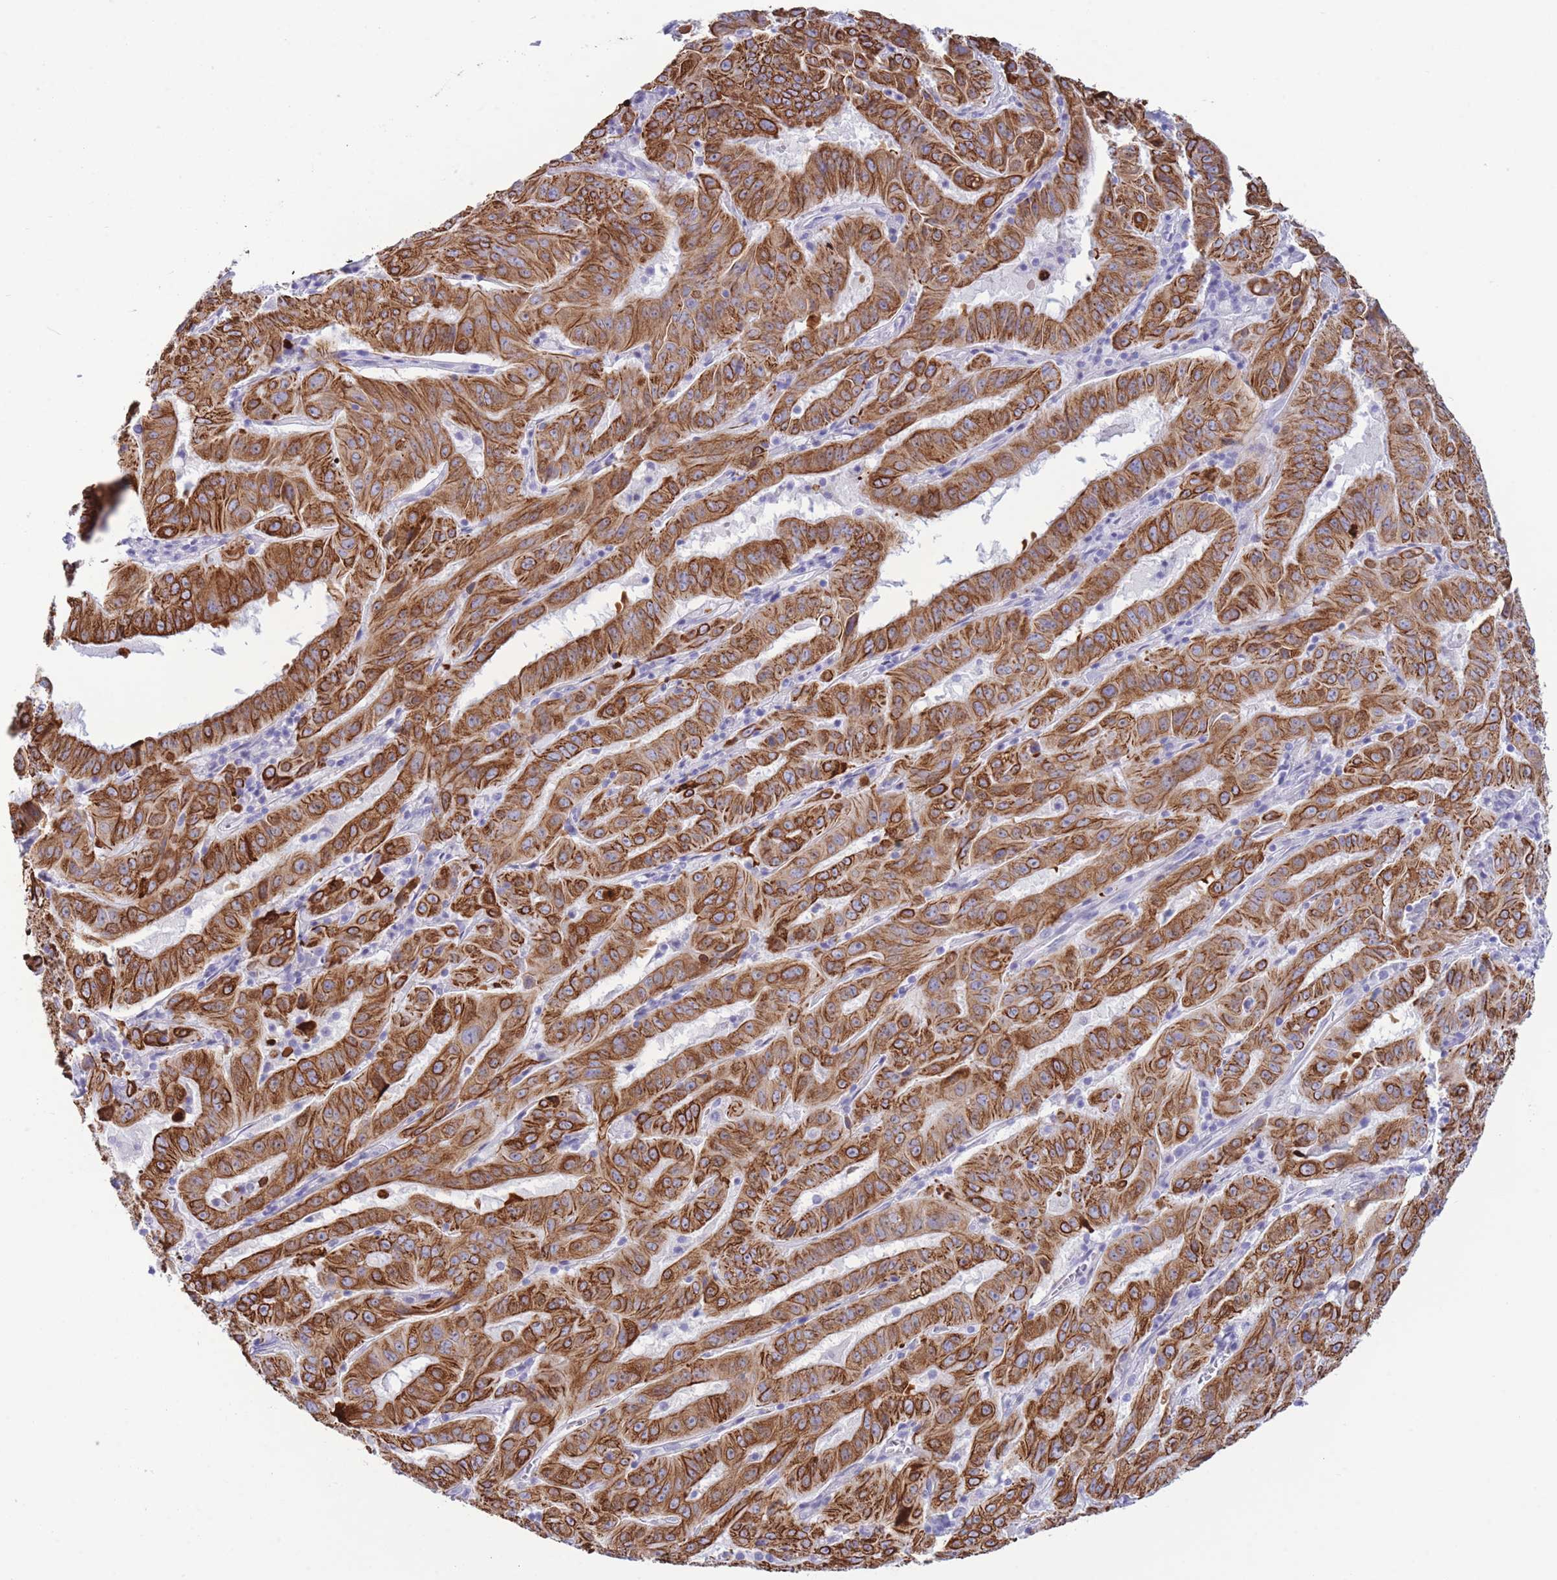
{"staining": {"intensity": "strong", "quantity": ">75%", "location": "cytoplasmic/membranous"}, "tissue": "pancreatic cancer", "cell_type": "Tumor cells", "image_type": "cancer", "snomed": [{"axis": "morphology", "description": "Adenocarcinoma, NOS"}, {"axis": "topography", "description": "Pancreas"}], "caption": "This is a photomicrograph of immunohistochemistry staining of pancreatic cancer (adenocarcinoma), which shows strong expression in the cytoplasmic/membranous of tumor cells.", "gene": "VWA8", "patient": {"sex": "male", "age": 63}}